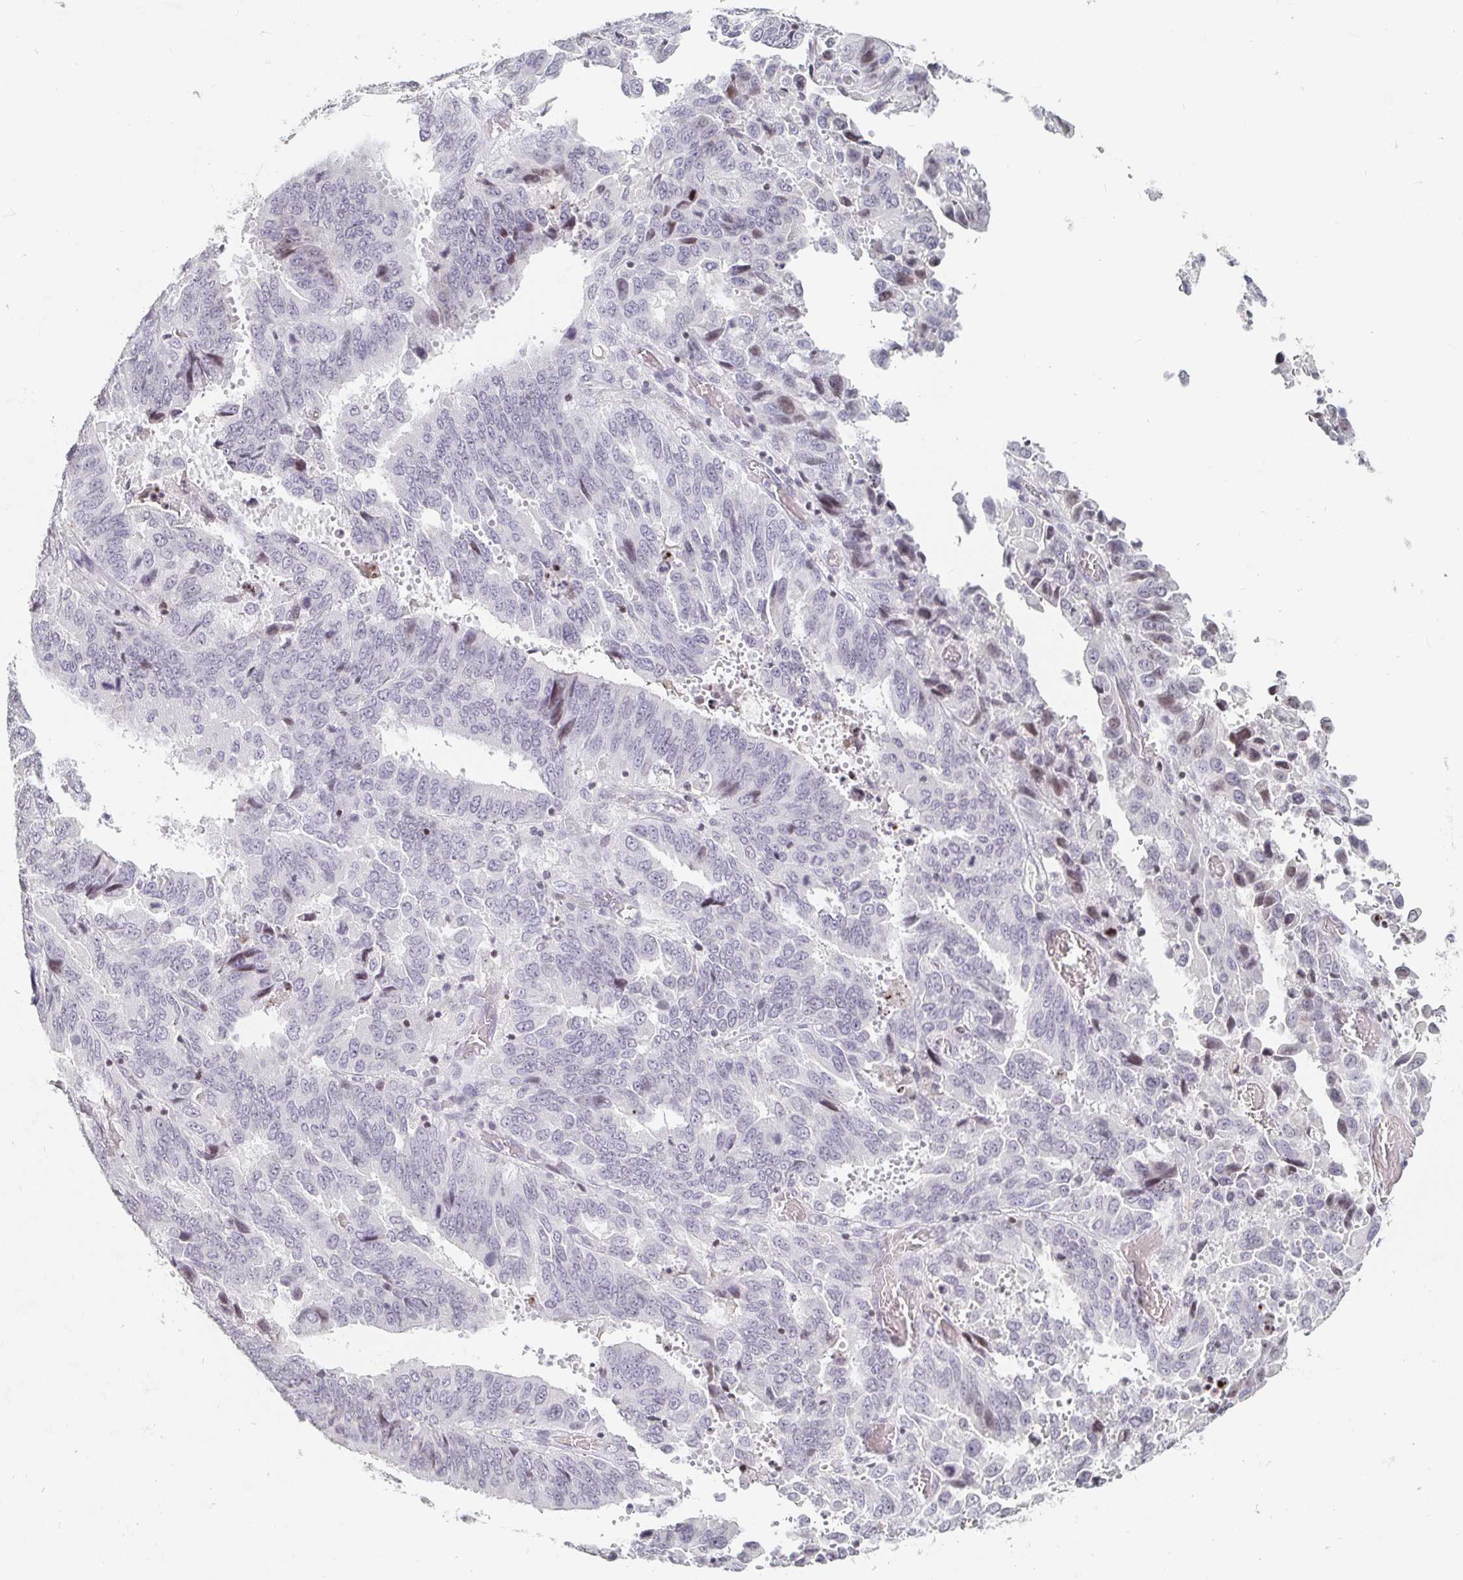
{"staining": {"intensity": "weak", "quantity": "<25%", "location": "nuclear"}, "tissue": "stomach cancer", "cell_type": "Tumor cells", "image_type": "cancer", "snomed": [{"axis": "morphology", "description": "Adenocarcinoma, NOS"}, {"axis": "topography", "description": "Stomach, upper"}], "caption": "Stomach adenocarcinoma was stained to show a protein in brown. There is no significant expression in tumor cells. (Stains: DAB immunohistochemistry with hematoxylin counter stain, Microscopy: brightfield microscopy at high magnification).", "gene": "NME9", "patient": {"sex": "male", "age": 74}}